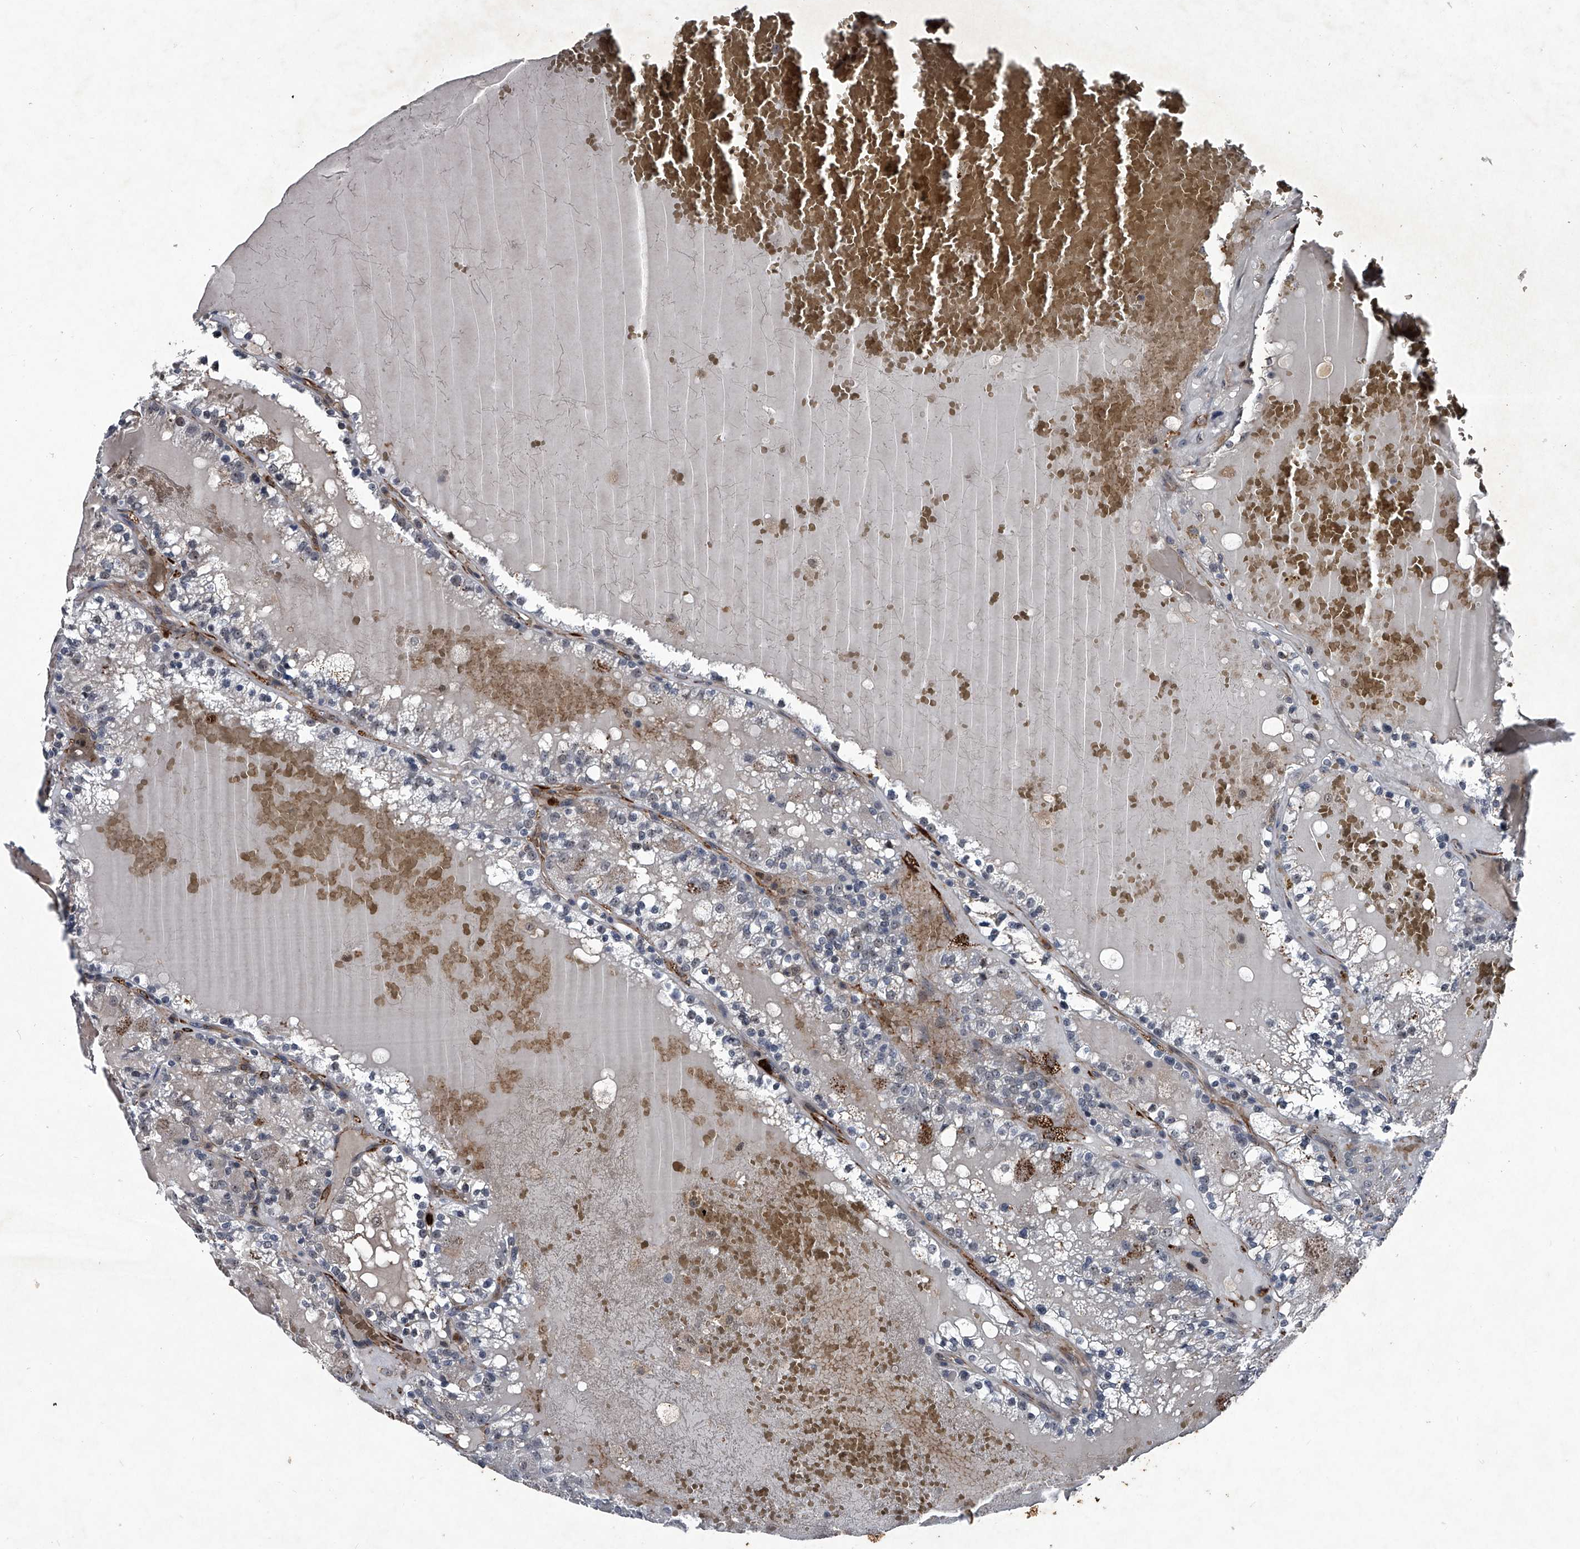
{"staining": {"intensity": "negative", "quantity": "none", "location": "none"}, "tissue": "renal cancer", "cell_type": "Tumor cells", "image_type": "cancer", "snomed": [{"axis": "morphology", "description": "Adenocarcinoma, NOS"}, {"axis": "topography", "description": "Kidney"}], "caption": "Immunohistochemistry histopathology image of adenocarcinoma (renal) stained for a protein (brown), which reveals no staining in tumor cells.", "gene": "MAPKAP1", "patient": {"sex": "female", "age": 56}}